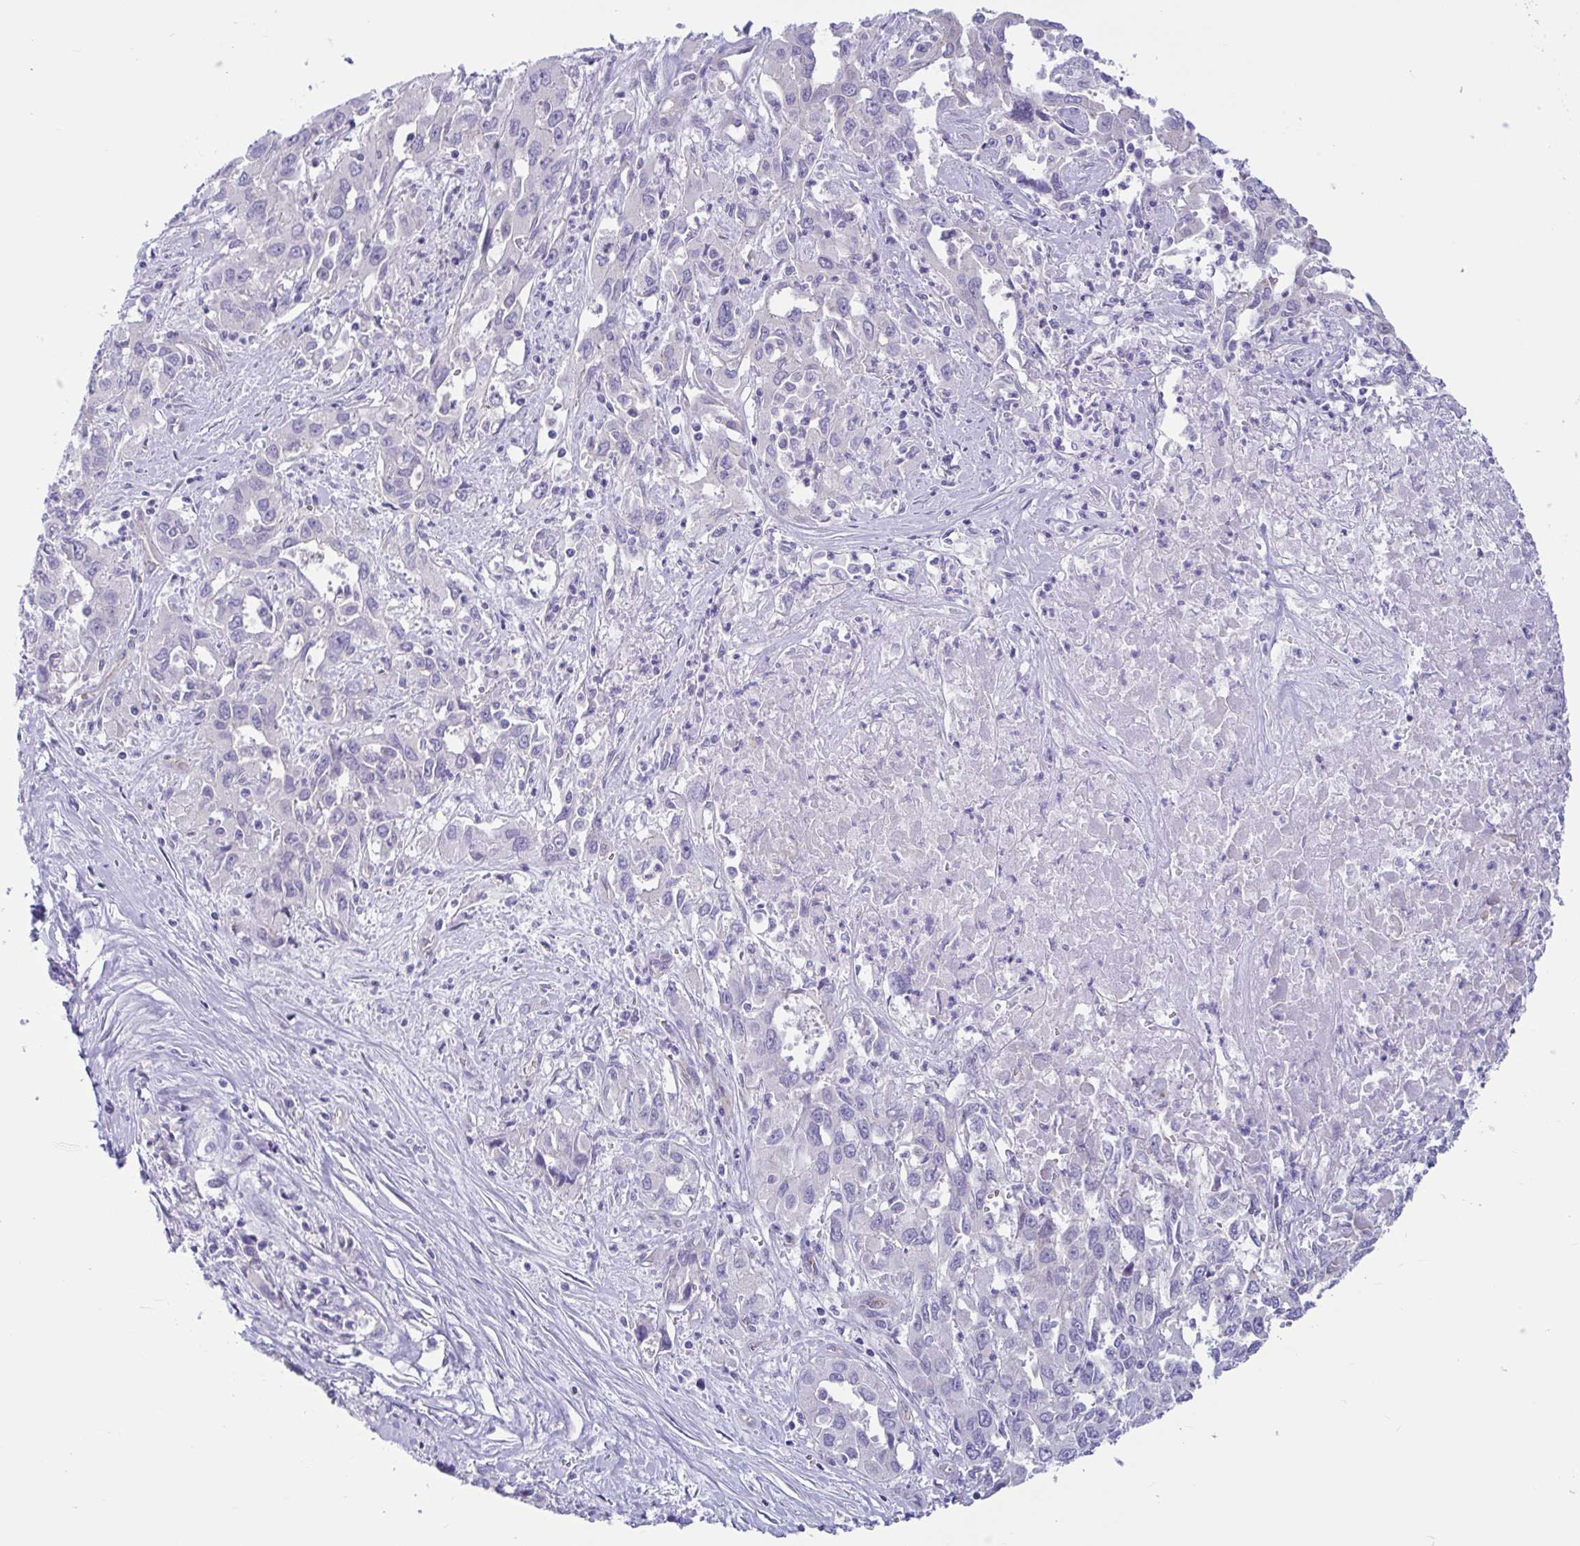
{"staining": {"intensity": "negative", "quantity": "none", "location": "none"}, "tissue": "liver cancer", "cell_type": "Tumor cells", "image_type": "cancer", "snomed": [{"axis": "morphology", "description": "Carcinoma, Hepatocellular, NOS"}, {"axis": "topography", "description": "Liver"}], "caption": "Liver hepatocellular carcinoma stained for a protein using immunohistochemistry displays no expression tumor cells.", "gene": "TNNI2", "patient": {"sex": "male", "age": 63}}